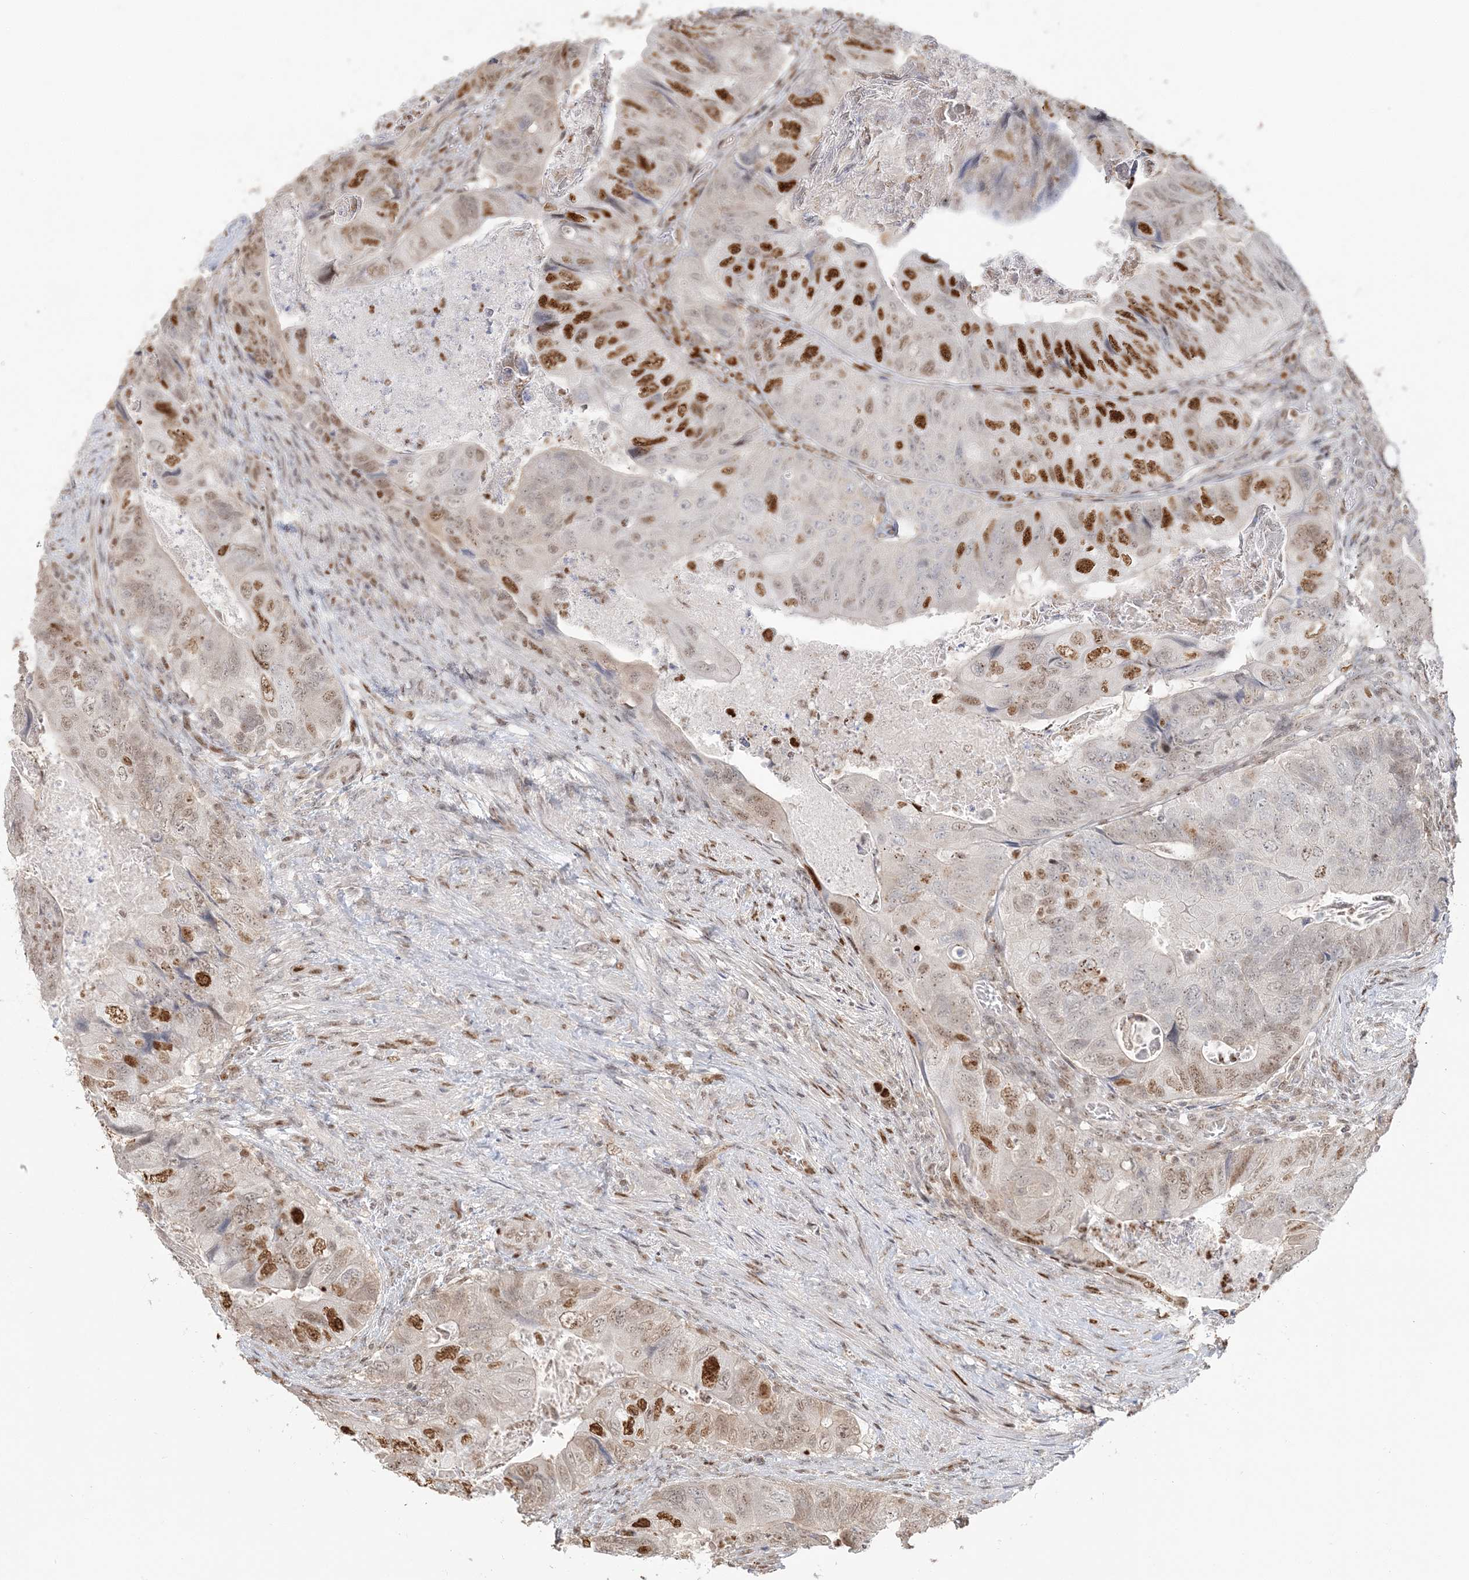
{"staining": {"intensity": "strong", "quantity": "25%-75%", "location": "nuclear"}, "tissue": "colorectal cancer", "cell_type": "Tumor cells", "image_type": "cancer", "snomed": [{"axis": "morphology", "description": "Adenocarcinoma, NOS"}, {"axis": "topography", "description": "Rectum"}], "caption": "Adenocarcinoma (colorectal) stained with DAB (3,3'-diaminobenzidine) immunohistochemistry (IHC) reveals high levels of strong nuclear staining in approximately 25%-75% of tumor cells.", "gene": "SUMO2", "patient": {"sex": "male", "age": 63}}